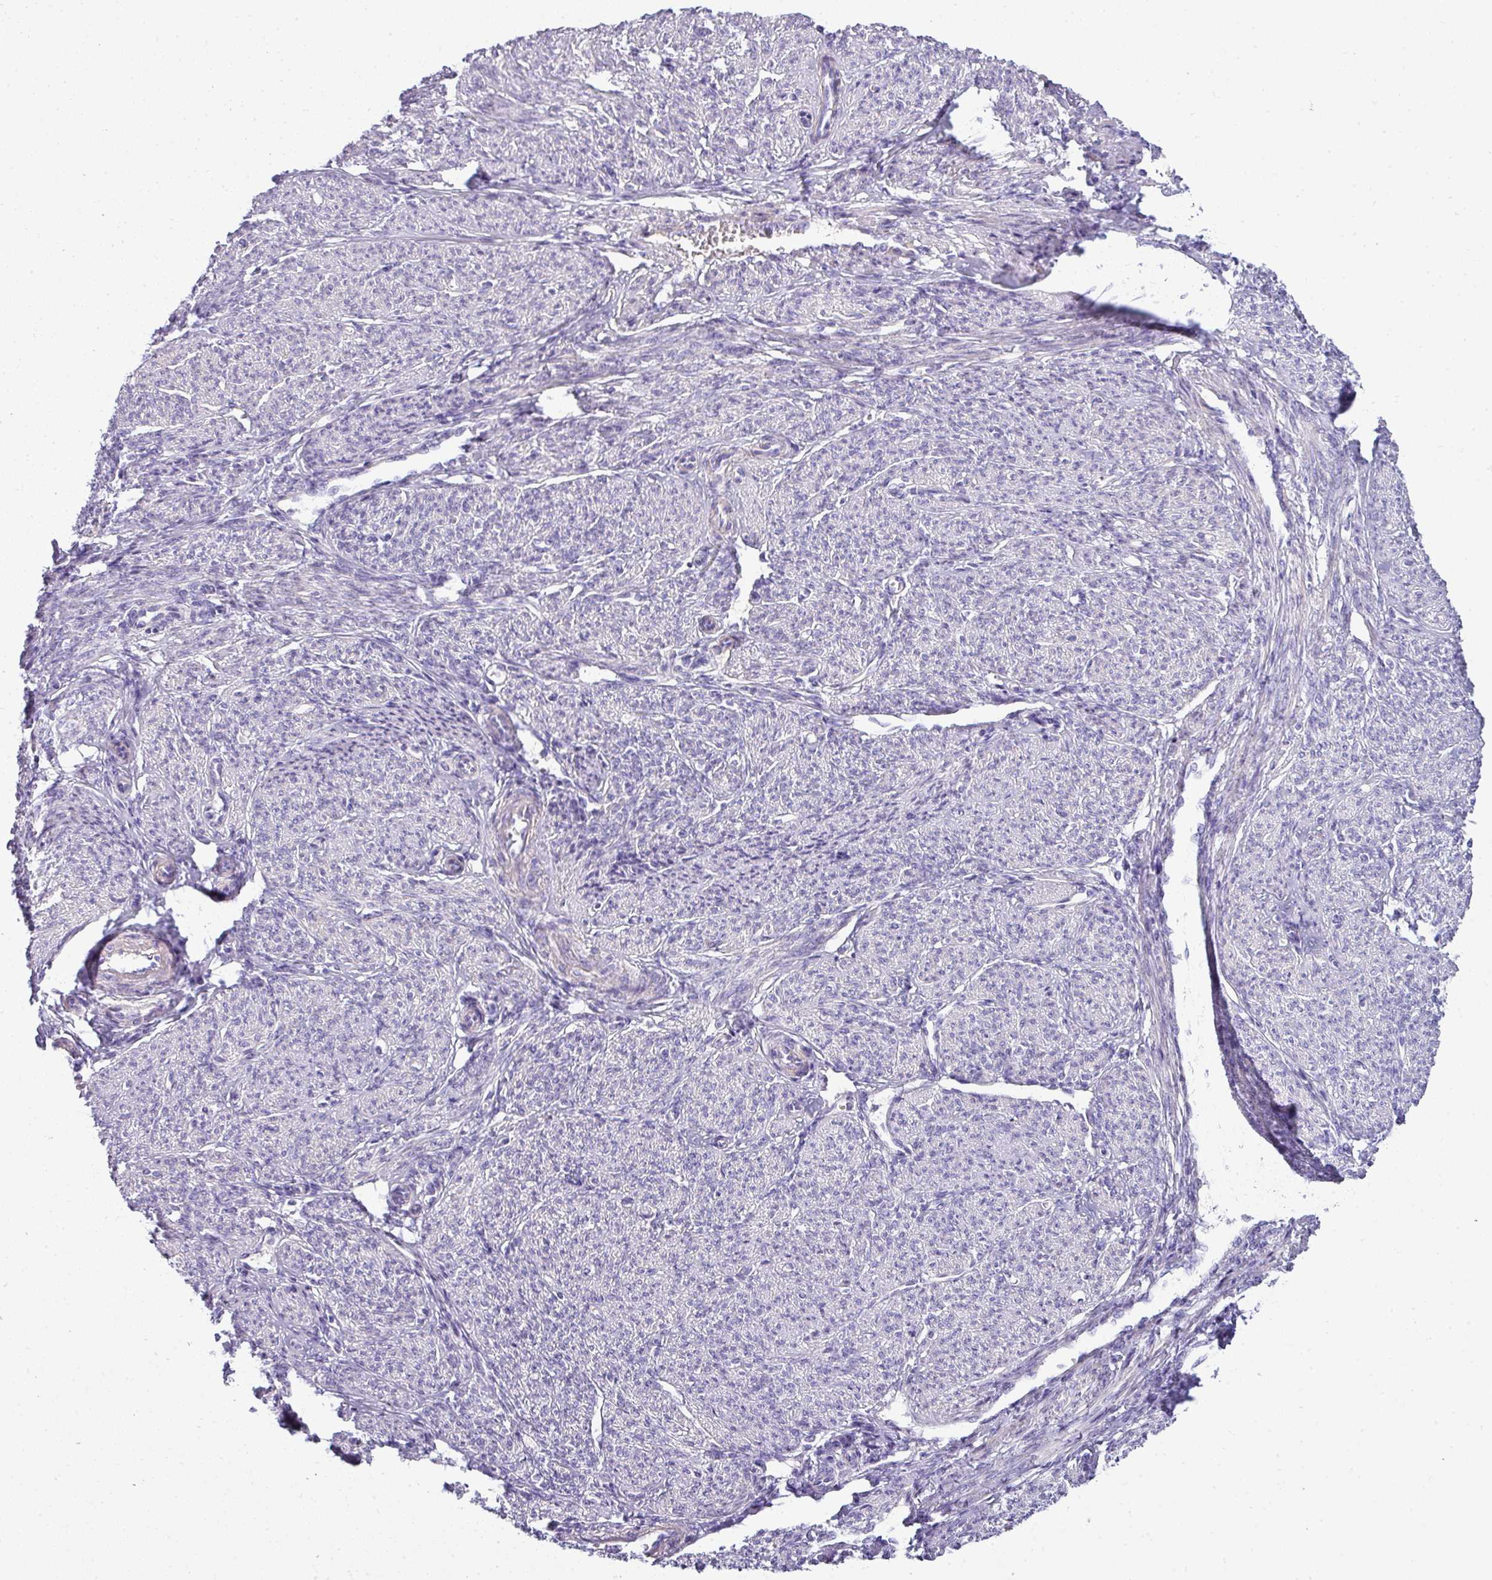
{"staining": {"intensity": "moderate", "quantity": "25%-75%", "location": "cytoplasmic/membranous"}, "tissue": "smooth muscle", "cell_type": "Smooth muscle cells", "image_type": "normal", "snomed": [{"axis": "morphology", "description": "Normal tissue, NOS"}, {"axis": "topography", "description": "Smooth muscle"}], "caption": "Human smooth muscle stained for a protein (brown) shows moderate cytoplasmic/membranous positive staining in approximately 25%-75% of smooth muscle cells.", "gene": "VCX2", "patient": {"sex": "female", "age": 65}}